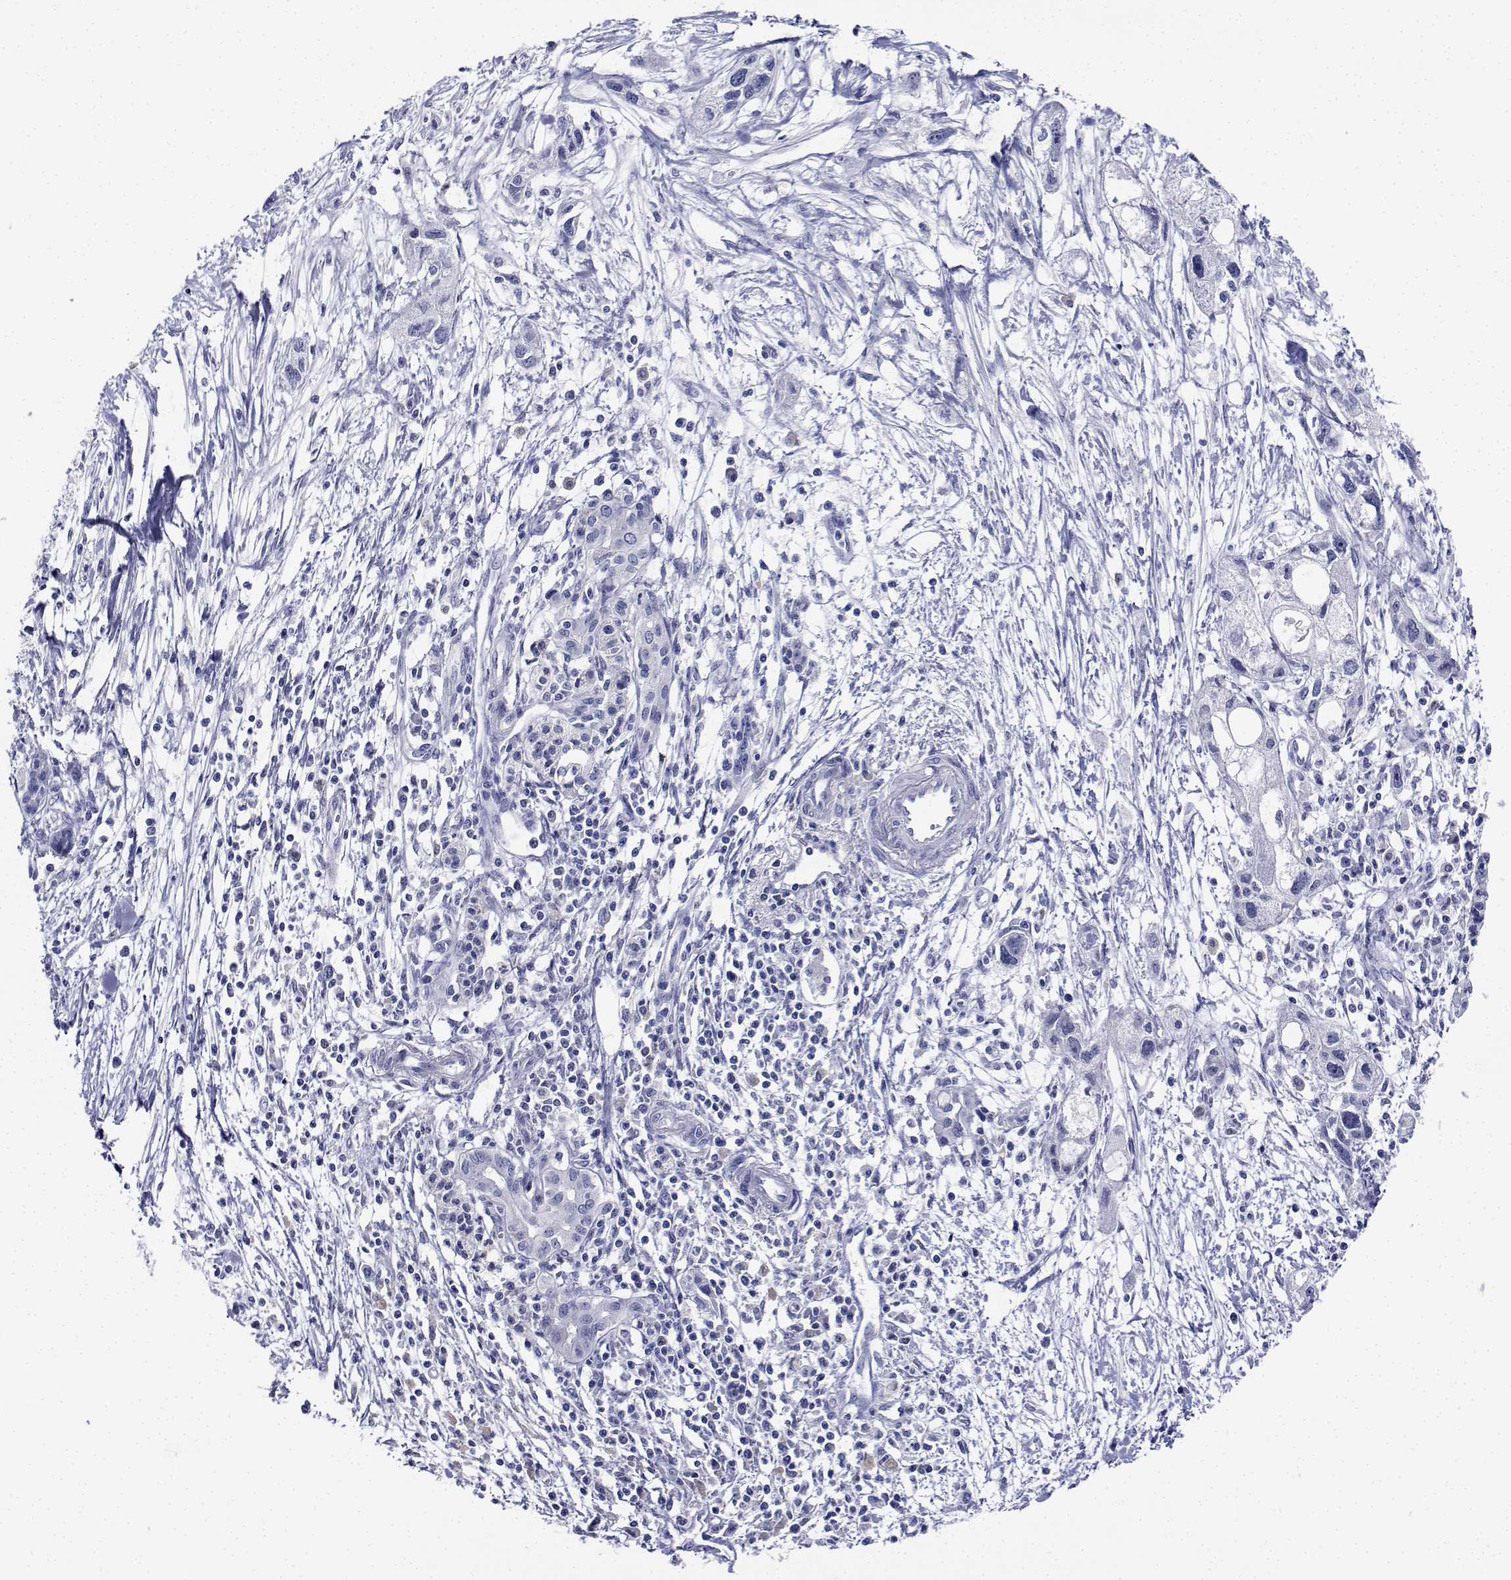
{"staining": {"intensity": "negative", "quantity": "none", "location": "none"}, "tissue": "pancreatic cancer", "cell_type": "Tumor cells", "image_type": "cancer", "snomed": [{"axis": "morphology", "description": "Adenocarcinoma, NOS"}, {"axis": "topography", "description": "Pancreas"}], "caption": "Photomicrograph shows no protein staining in tumor cells of adenocarcinoma (pancreatic) tissue.", "gene": "PLXNA4", "patient": {"sex": "female", "age": 61}}